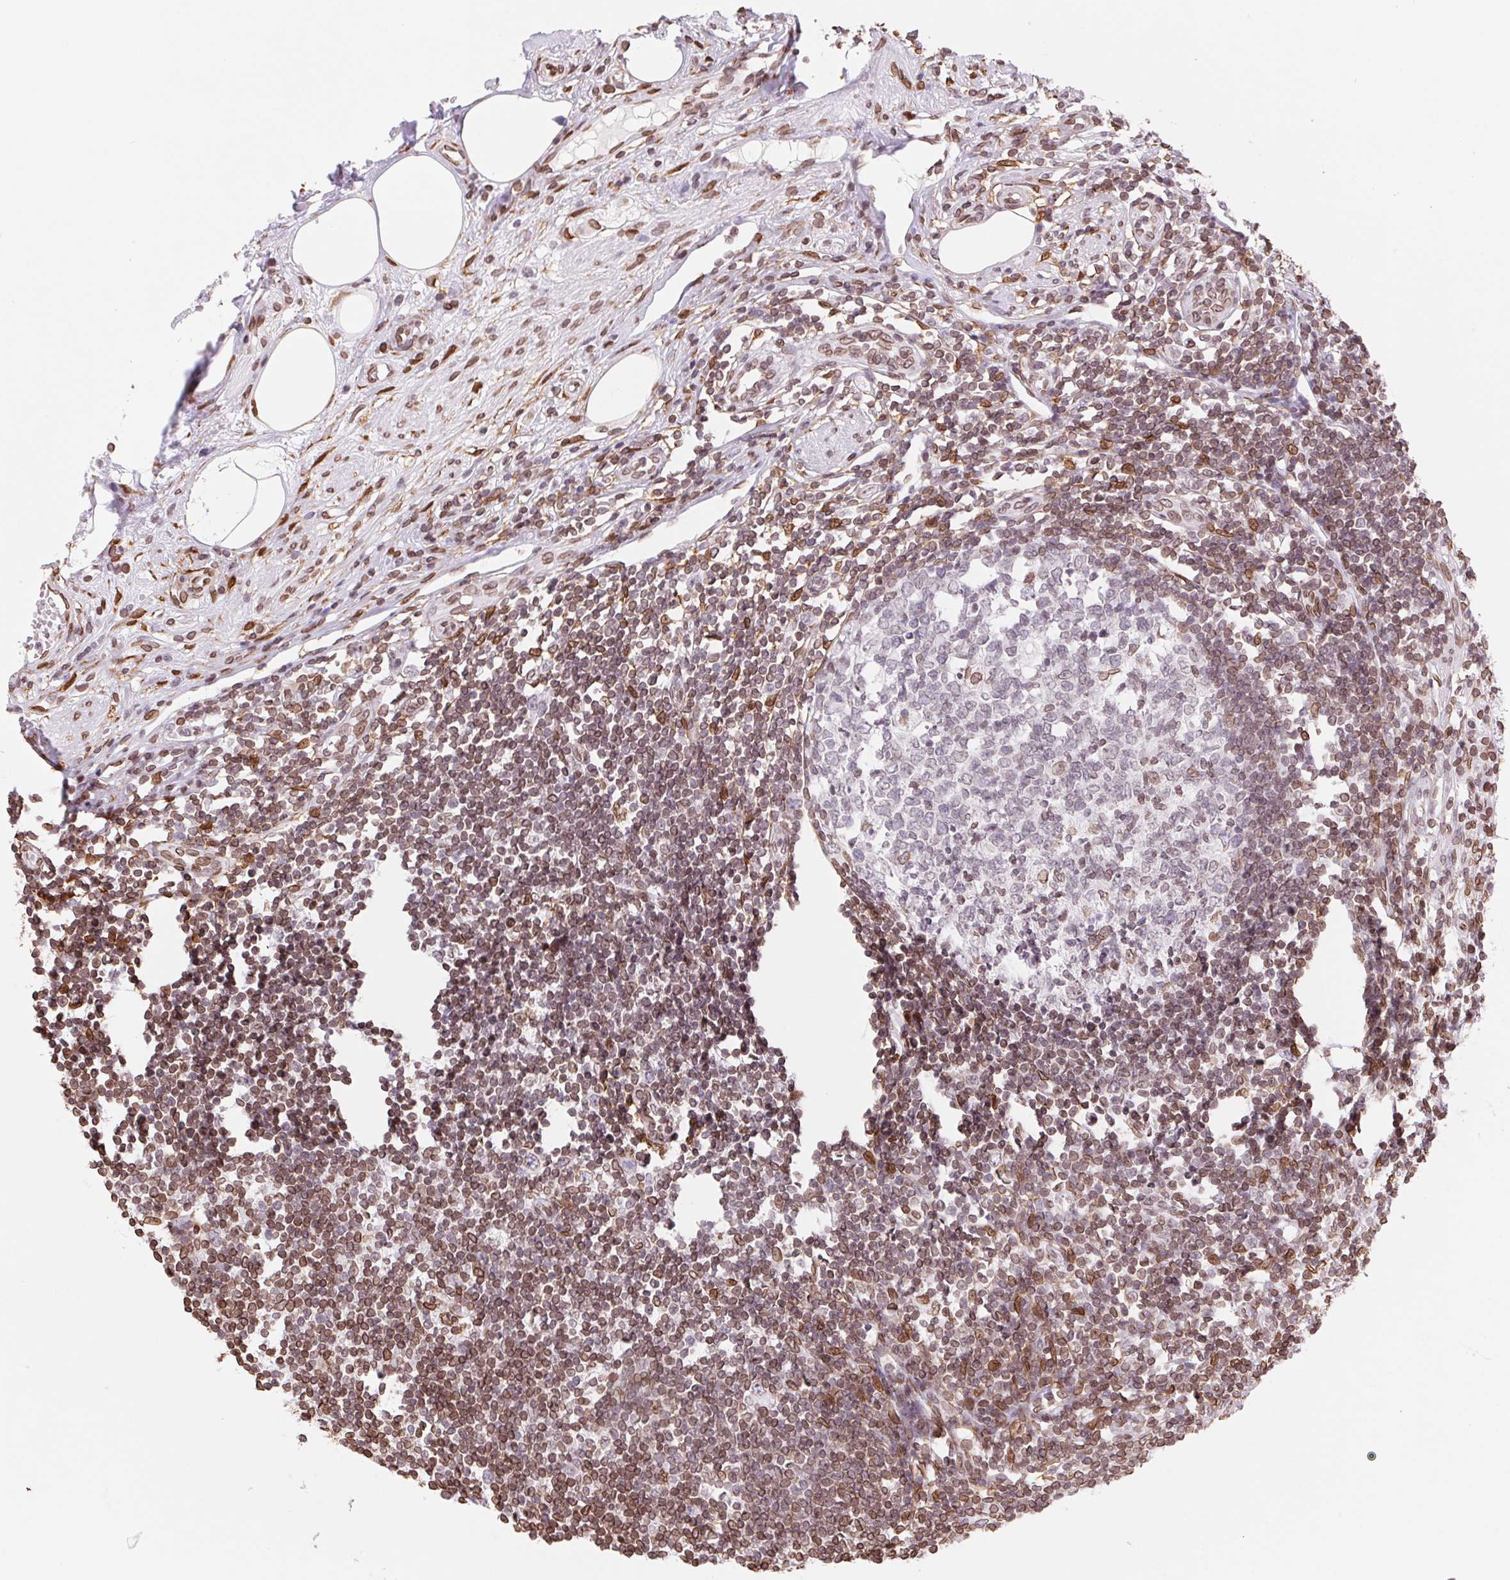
{"staining": {"intensity": "moderate", "quantity": ">75%", "location": "cytoplasmic/membranous,nuclear"}, "tissue": "appendix", "cell_type": "Glandular cells", "image_type": "normal", "snomed": [{"axis": "morphology", "description": "Normal tissue, NOS"}, {"axis": "topography", "description": "Appendix"}], "caption": "Normal appendix shows moderate cytoplasmic/membranous,nuclear positivity in approximately >75% of glandular cells, visualized by immunohistochemistry.", "gene": "LMNB2", "patient": {"sex": "female", "age": 56}}